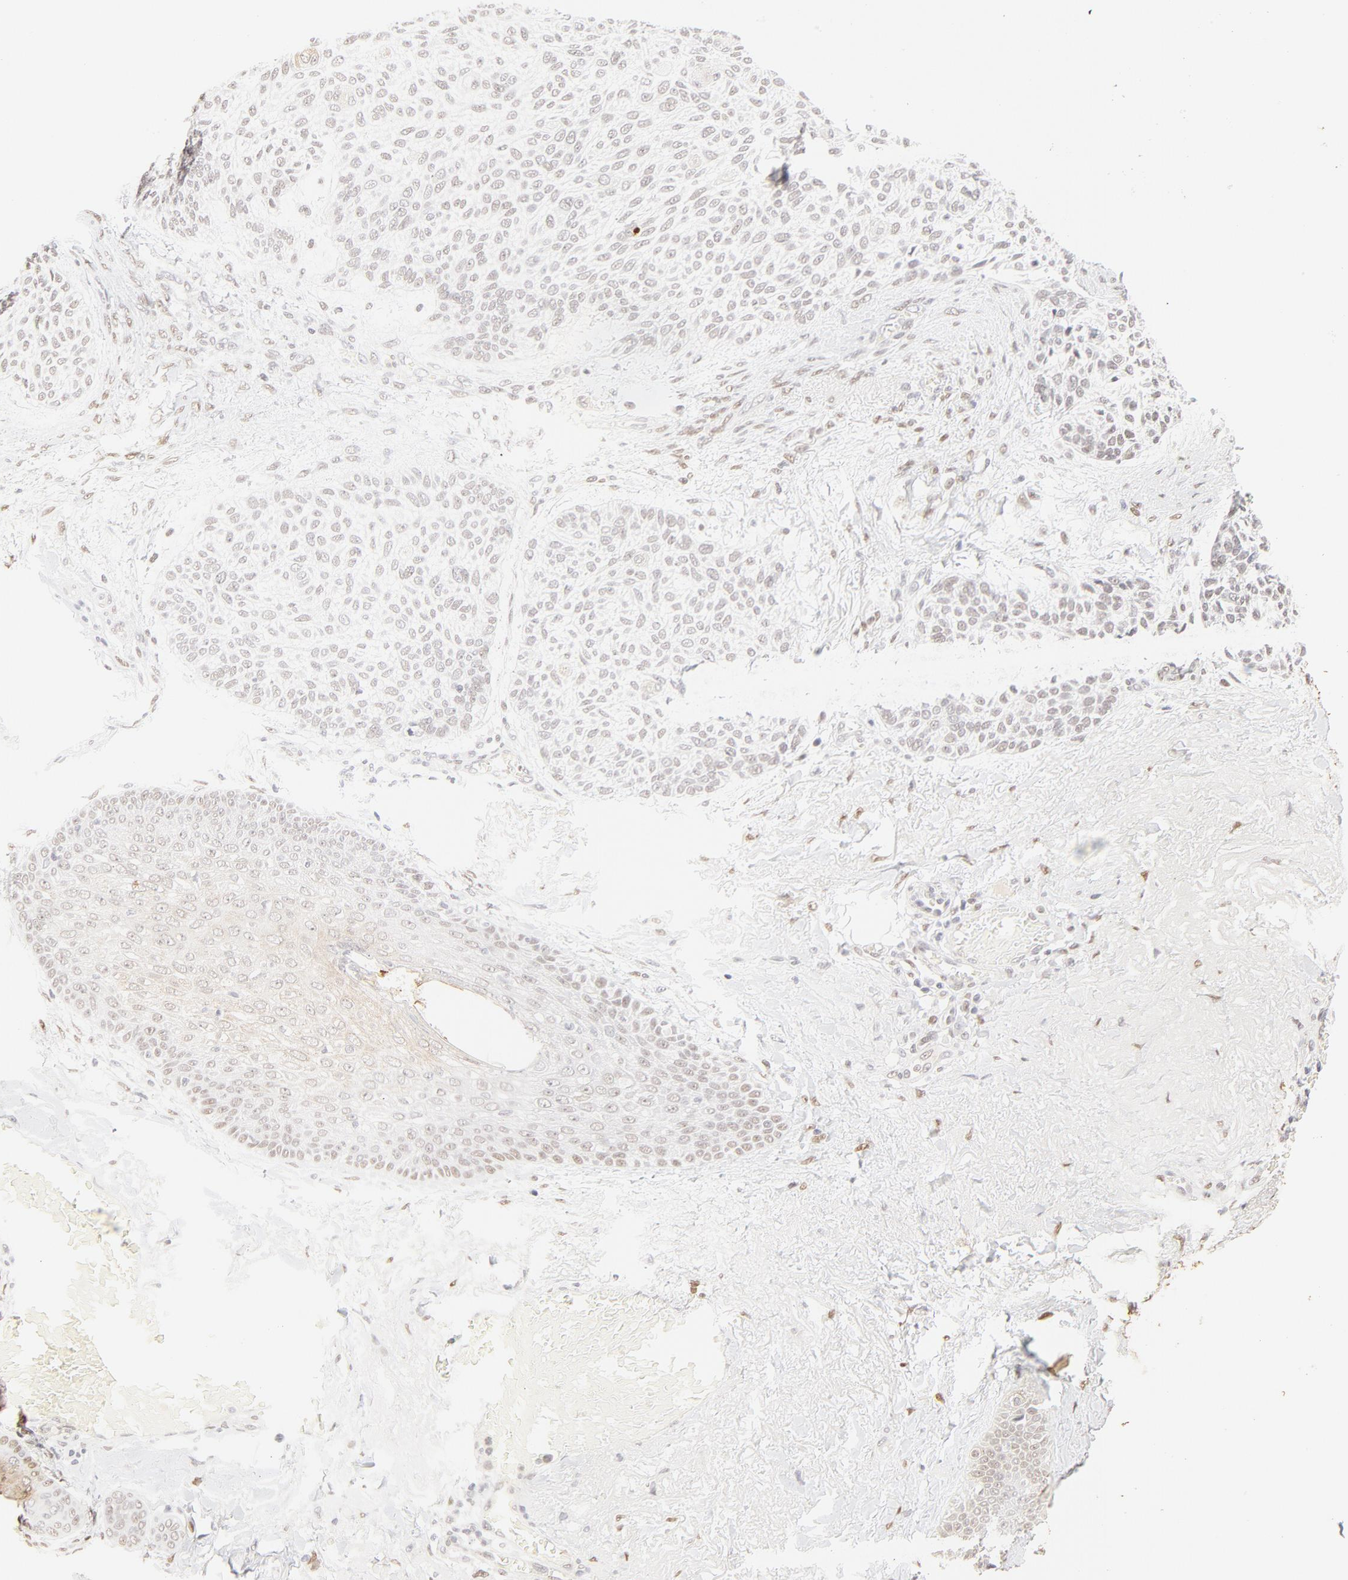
{"staining": {"intensity": "negative", "quantity": "none", "location": "none"}, "tissue": "skin cancer", "cell_type": "Tumor cells", "image_type": "cancer", "snomed": [{"axis": "morphology", "description": "Normal tissue, NOS"}, {"axis": "morphology", "description": "Basal cell carcinoma"}, {"axis": "topography", "description": "Skin"}], "caption": "Immunohistochemistry histopathology image of neoplastic tissue: basal cell carcinoma (skin) stained with DAB (3,3'-diaminobenzidine) displays no significant protein positivity in tumor cells.", "gene": "PBX3", "patient": {"sex": "female", "age": 70}}